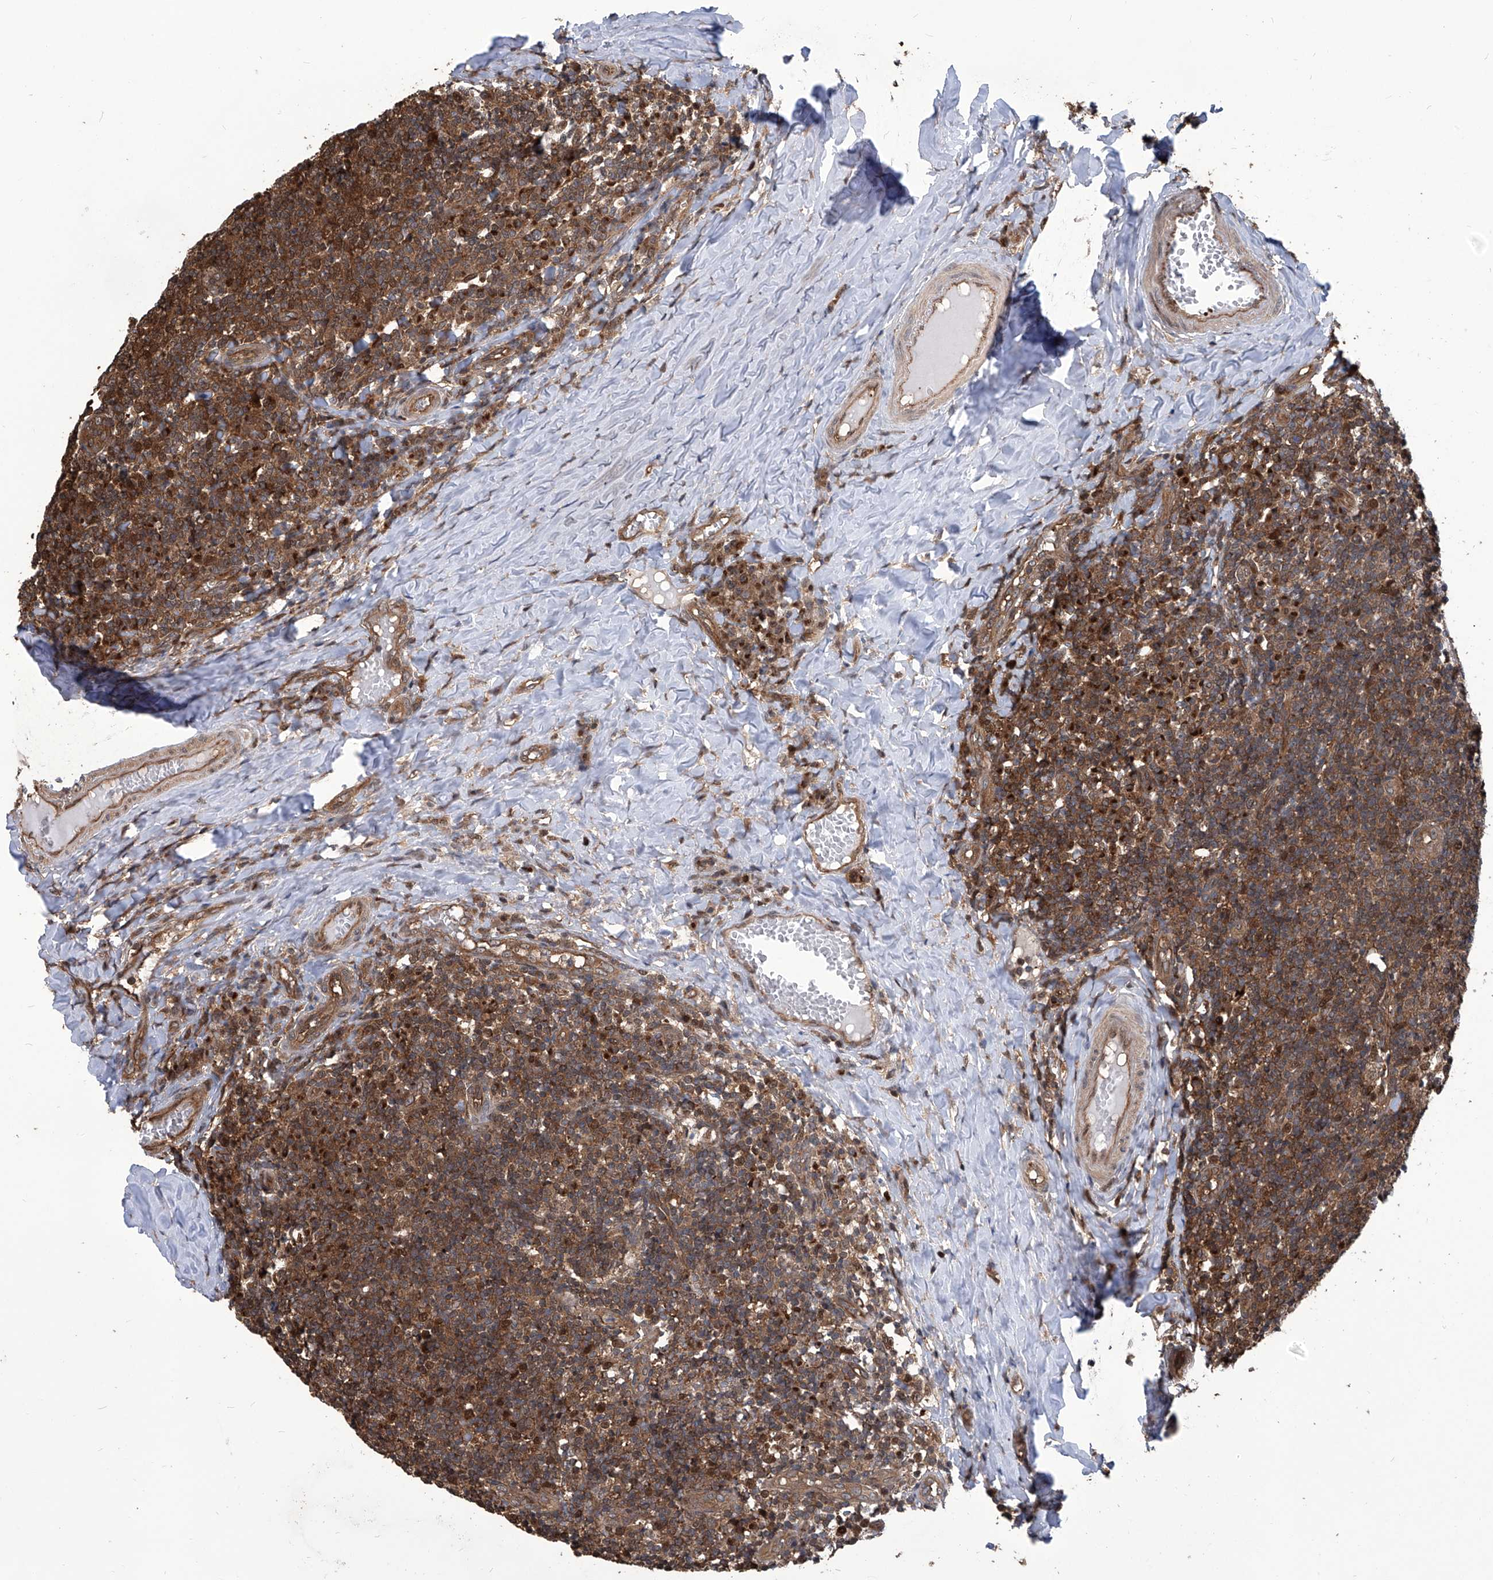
{"staining": {"intensity": "weak", "quantity": ">75%", "location": "cytoplasmic/membranous"}, "tissue": "tonsil", "cell_type": "Germinal center cells", "image_type": "normal", "snomed": [{"axis": "morphology", "description": "Normal tissue, NOS"}, {"axis": "topography", "description": "Tonsil"}], "caption": "Germinal center cells show weak cytoplasmic/membranous expression in about >75% of cells in benign tonsil.", "gene": "PSMB1", "patient": {"sex": "female", "age": 19}}